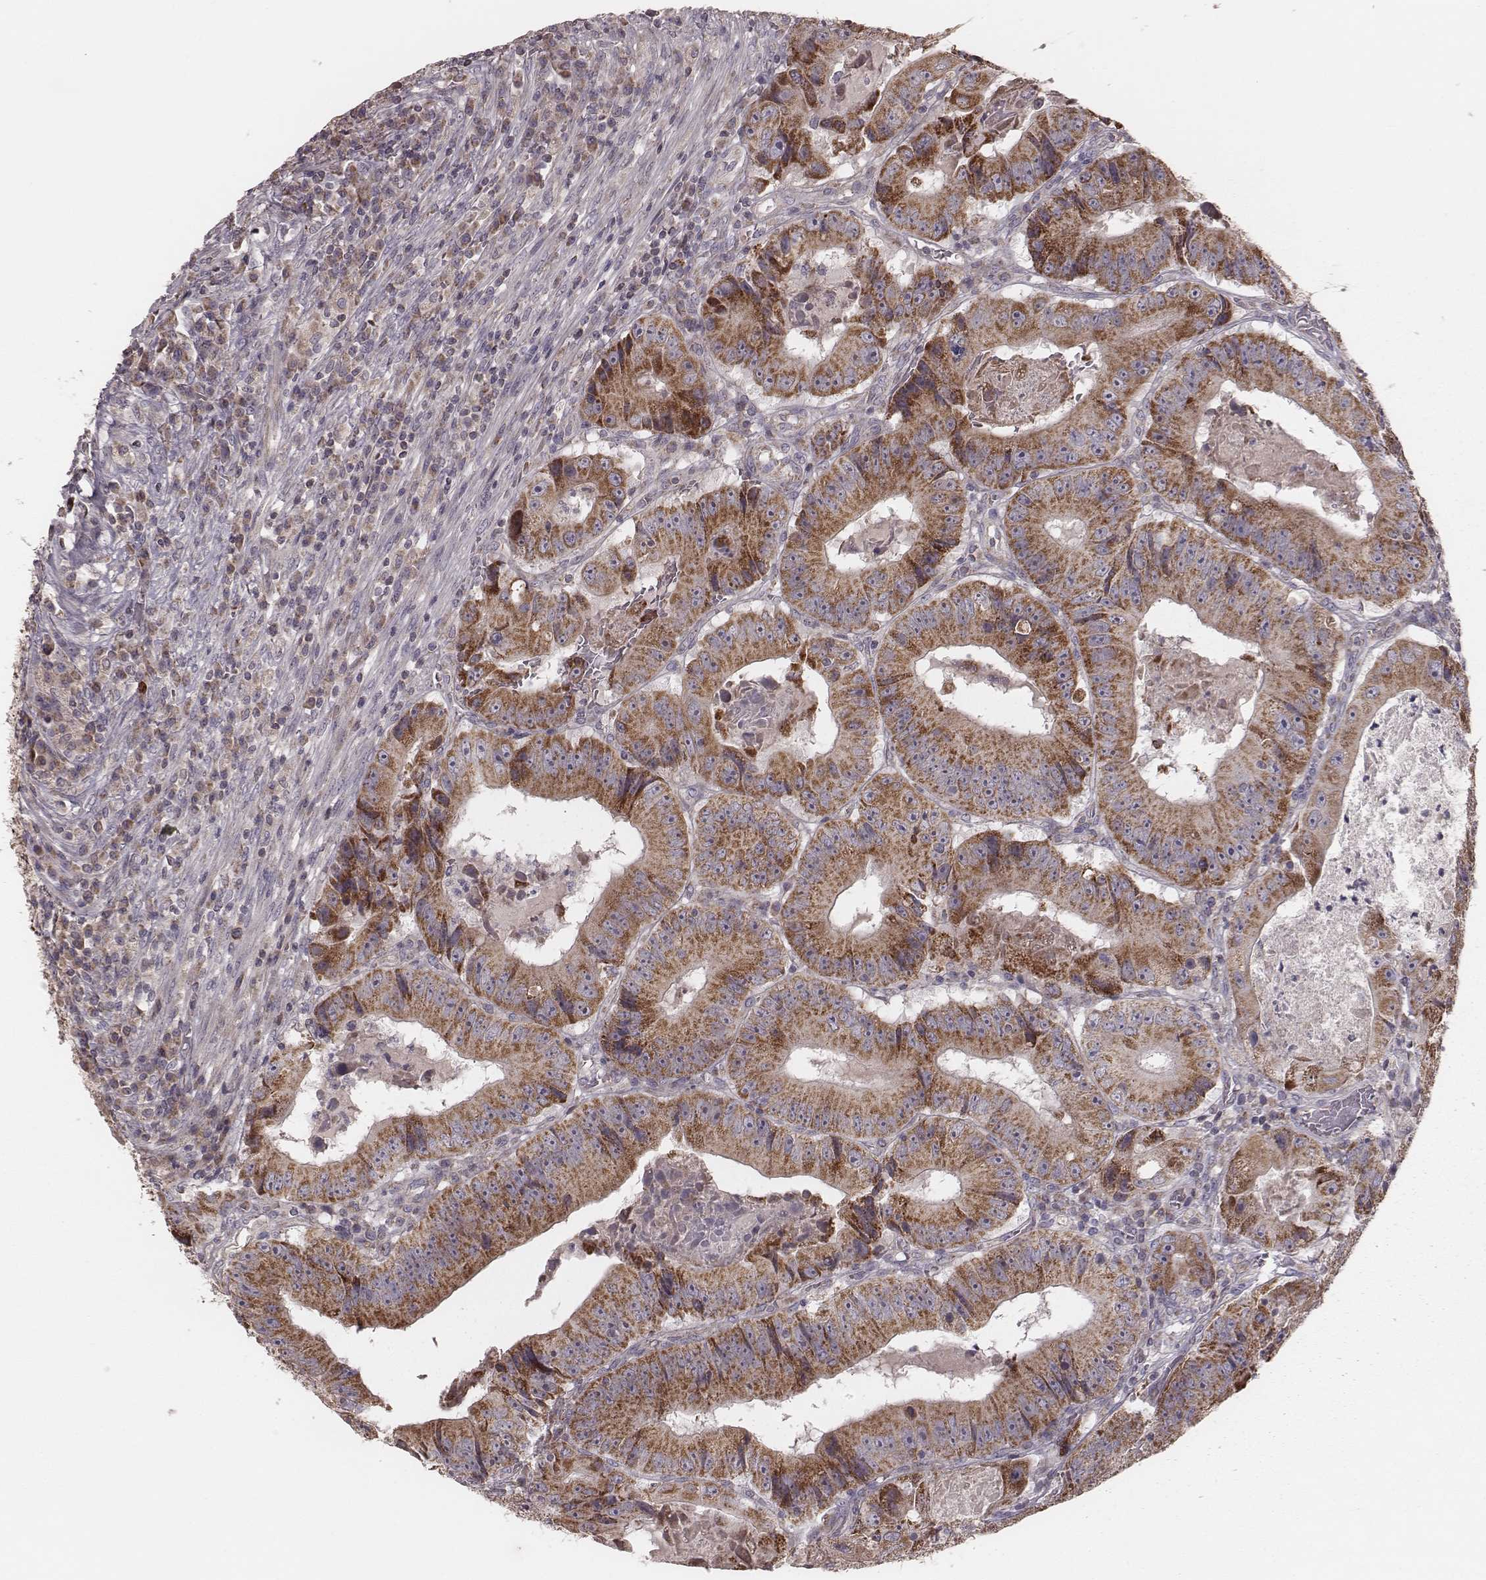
{"staining": {"intensity": "strong", "quantity": ">75%", "location": "cytoplasmic/membranous"}, "tissue": "colorectal cancer", "cell_type": "Tumor cells", "image_type": "cancer", "snomed": [{"axis": "morphology", "description": "Adenocarcinoma, NOS"}, {"axis": "topography", "description": "Colon"}], "caption": "Colorectal adenocarcinoma stained with IHC reveals strong cytoplasmic/membranous expression in approximately >75% of tumor cells. (Stains: DAB in brown, nuclei in blue, Microscopy: brightfield microscopy at high magnification).", "gene": "MRPS27", "patient": {"sex": "female", "age": 86}}